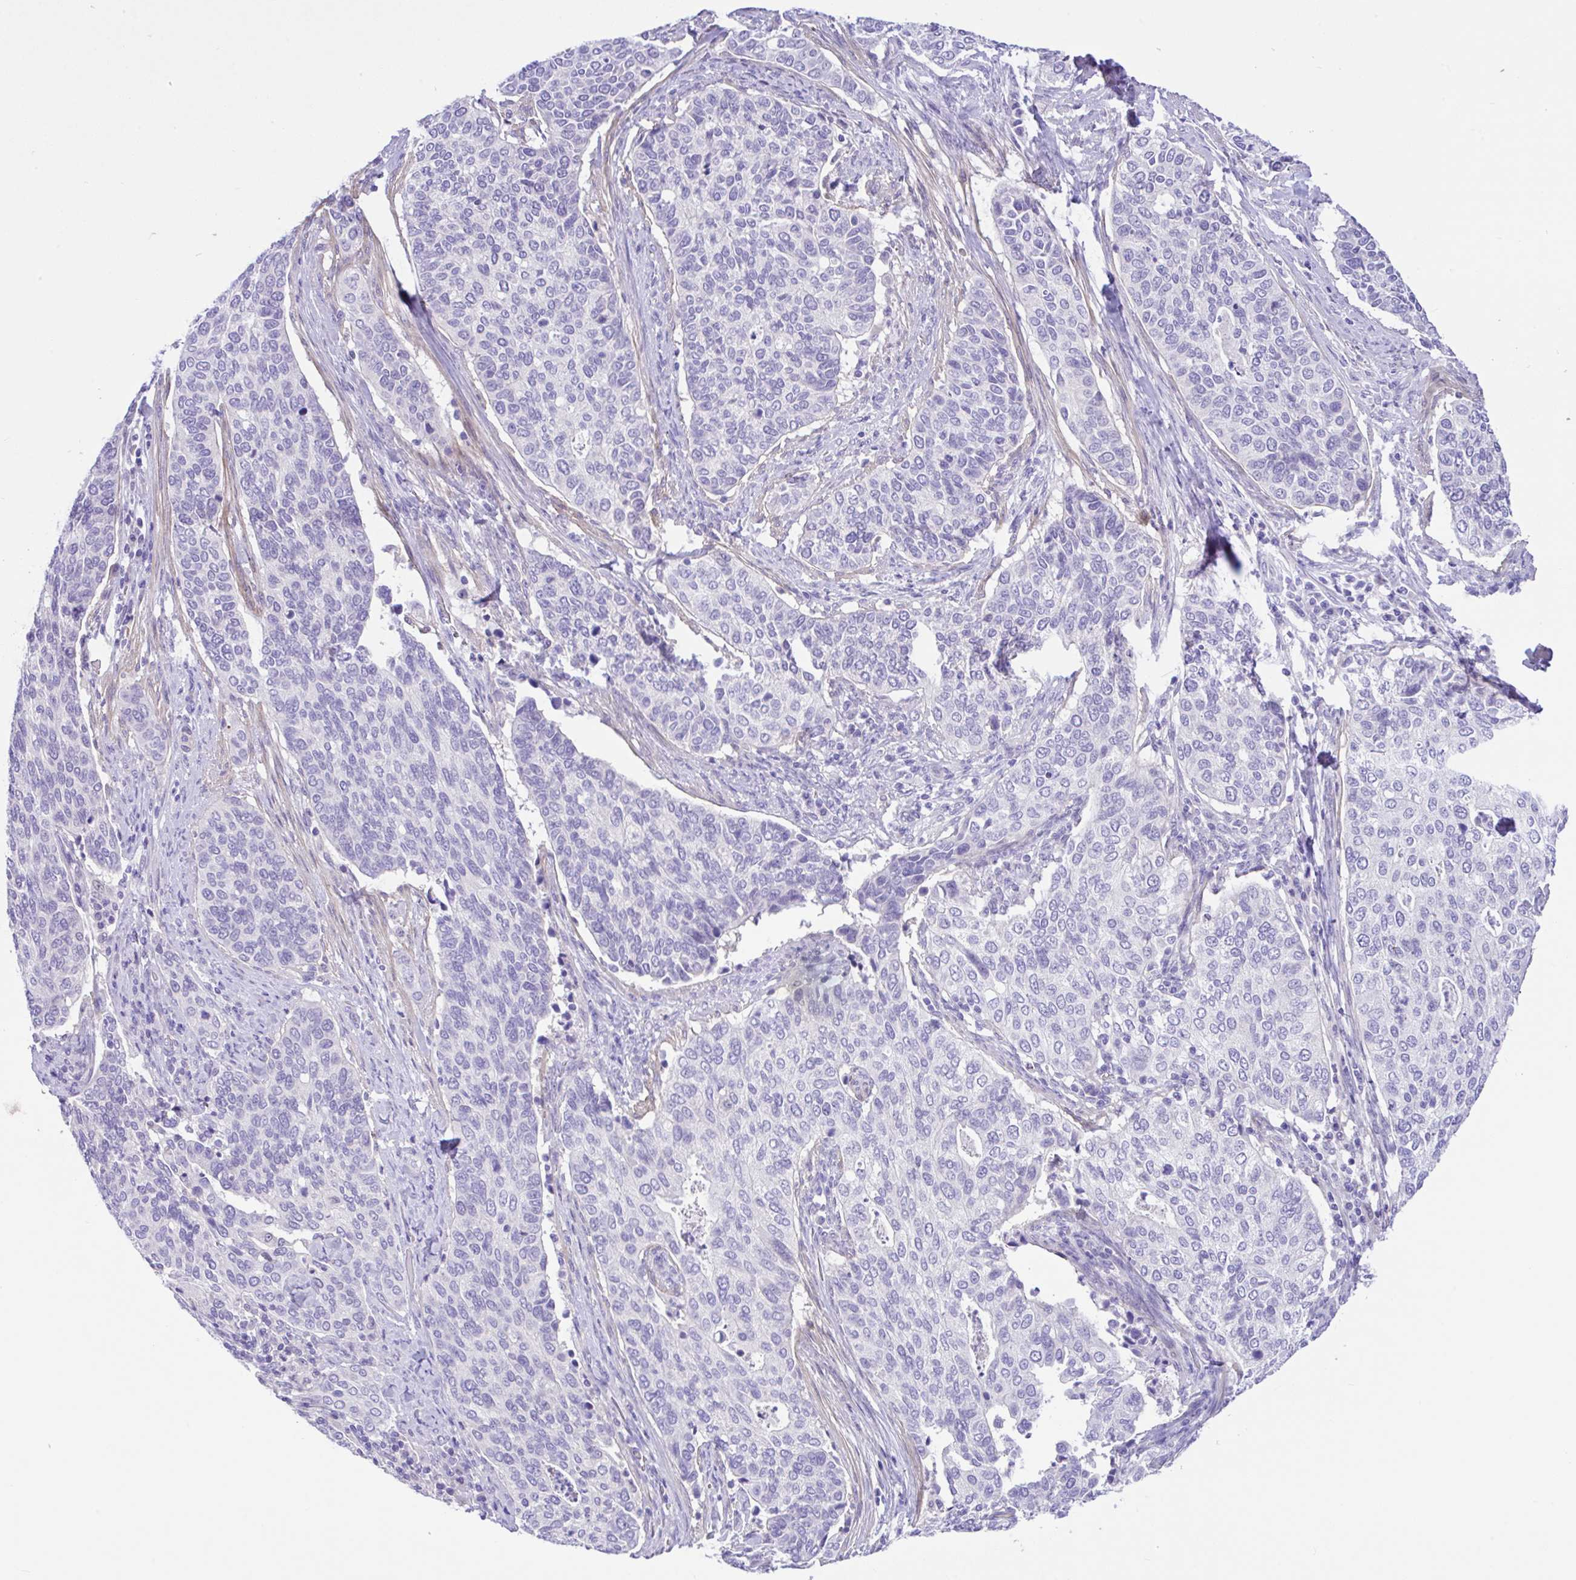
{"staining": {"intensity": "negative", "quantity": "none", "location": "none"}, "tissue": "cervical cancer", "cell_type": "Tumor cells", "image_type": "cancer", "snomed": [{"axis": "morphology", "description": "Squamous cell carcinoma, NOS"}, {"axis": "topography", "description": "Cervix"}], "caption": "A high-resolution micrograph shows immunohistochemistry staining of cervical cancer (squamous cell carcinoma), which reveals no significant positivity in tumor cells. (DAB (3,3'-diaminobenzidine) immunohistochemistry (IHC) visualized using brightfield microscopy, high magnification).", "gene": "ANO4", "patient": {"sex": "female", "age": 38}}